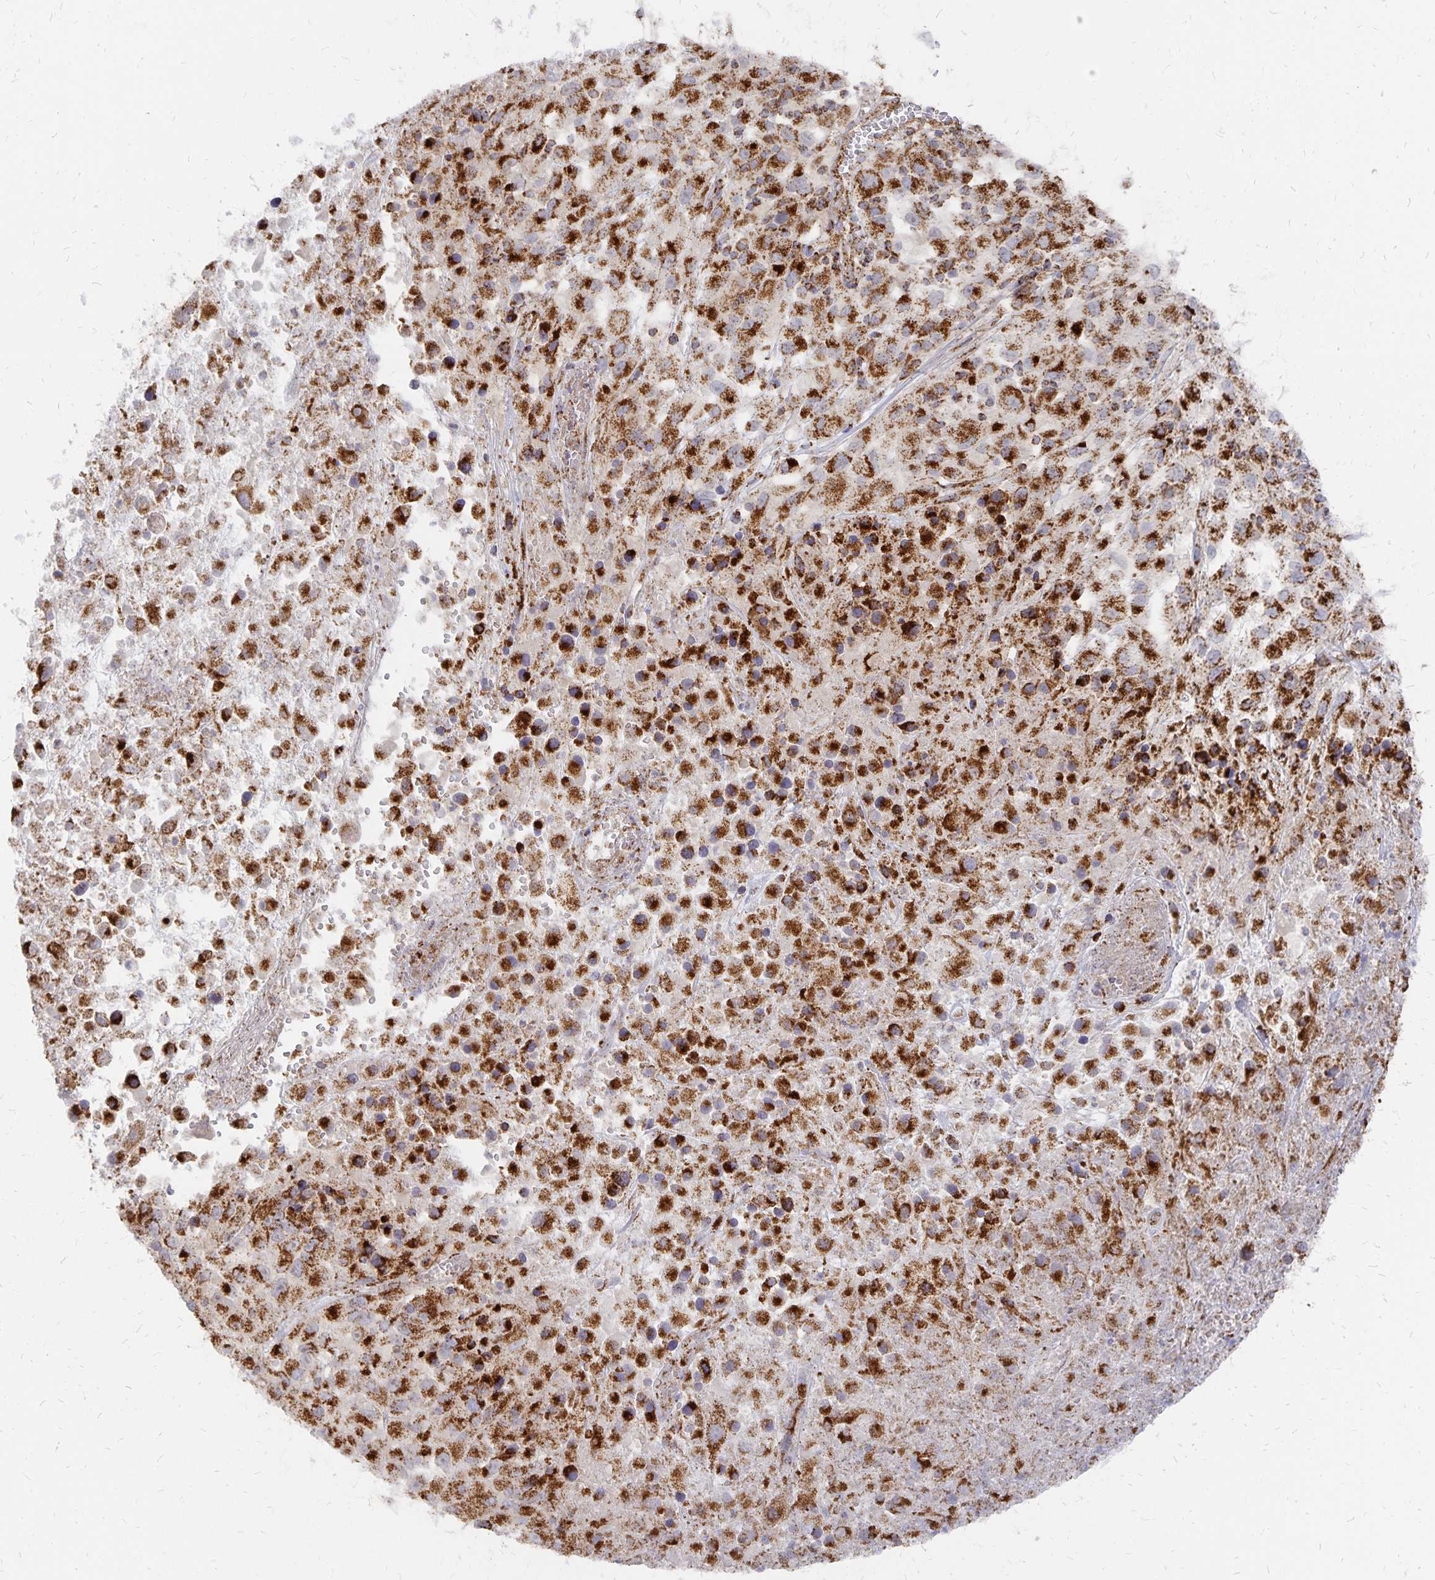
{"staining": {"intensity": "strong", "quantity": ">75%", "location": "cytoplasmic/membranous"}, "tissue": "melanoma", "cell_type": "Tumor cells", "image_type": "cancer", "snomed": [{"axis": "morphology", "description": "Malignant melanoma, Metastatic site"}, {"axis": "topography", "description": "Soft tissue"}], "caption": "Melanoma was stained to show a protein in brown. There is high levels of strong cytoplasmic/membranous expression in approximately >75% of tumor cells. (brown staining indicates protein expression, while blue staining denotes nuclei).", "gene": "STOML2", "patient": {"sex": "male", "age": 50}}